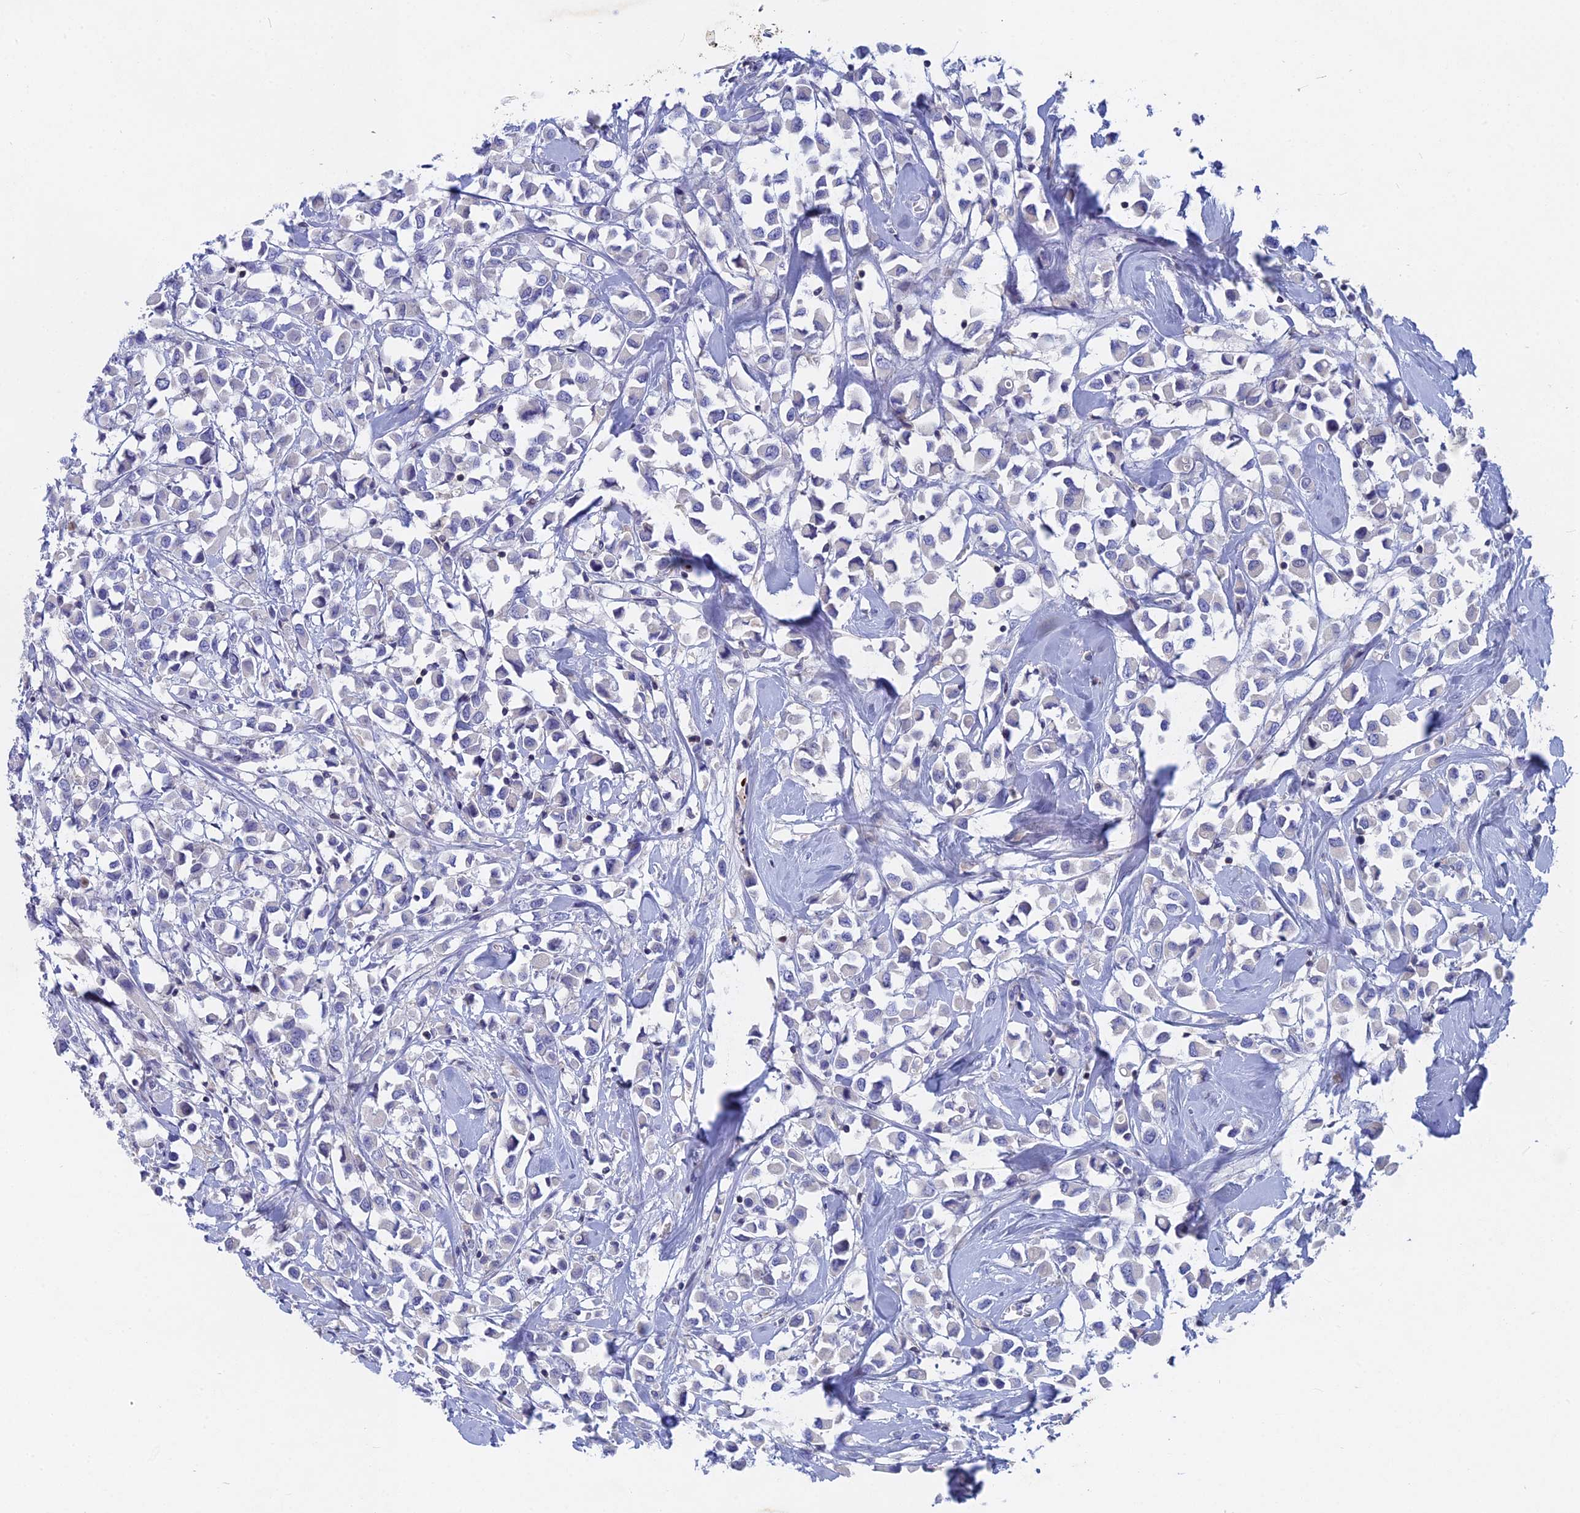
{"staining": {"intensity": "negative", "quantity": "none", "location": "none"}, "tissue": "breast cancer", "cell_type": "Tumor cells", "image_type": "cancer", "snomed": [{"axis": "morphology", "description": "Duct carcinoma"}, {"axis": "topography", "description": "Breast"}], "caption": "Immunohistochemistry (IHC) histopathology image of human breast invasive ductal carcinoma stained for a protein (brown), which exhibits no staining in tumor cells.", "gene": "ACP7", "patient": {"sex": "female", "age": 61}}